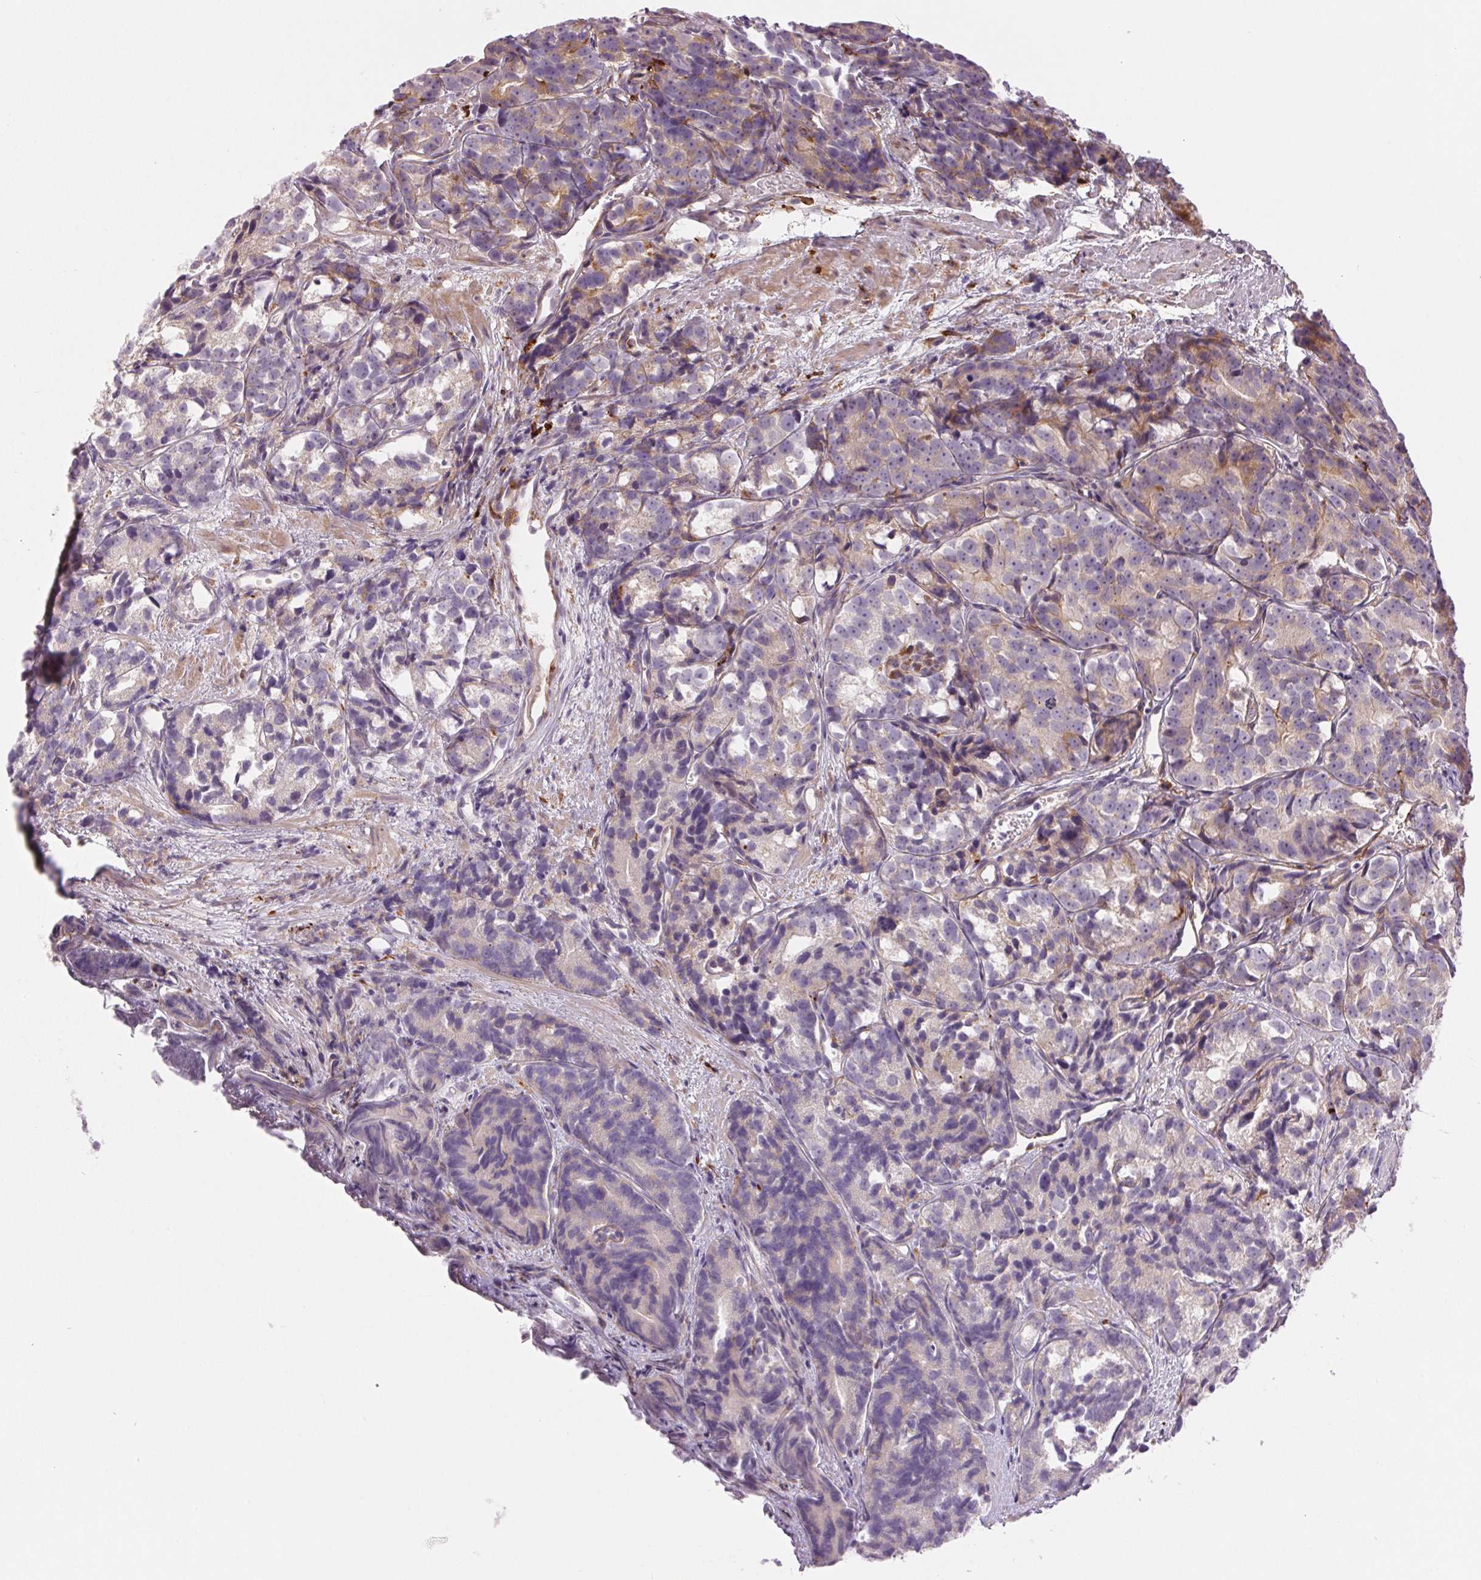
{"staining": {"intensity": "weak", "quantity": "<25%", "location": "cytoplasmic/membranous"}, "tissue": "prostate cancer", "cell_type": "Tumor cells", "image_type": "cancer", "snomed": [{"axis": "morphology", "description": "Adenocarcinoma, High grade"}, {"axis": "topography", "description": "Prostate"}], "caption": "Immunohistochemical staining of human prostate high-grade adenocarcinoma demonstrates no significant staining in tumor cells.", "gene": "METTL17", "patient": {"sex": "male", "age": 77}}